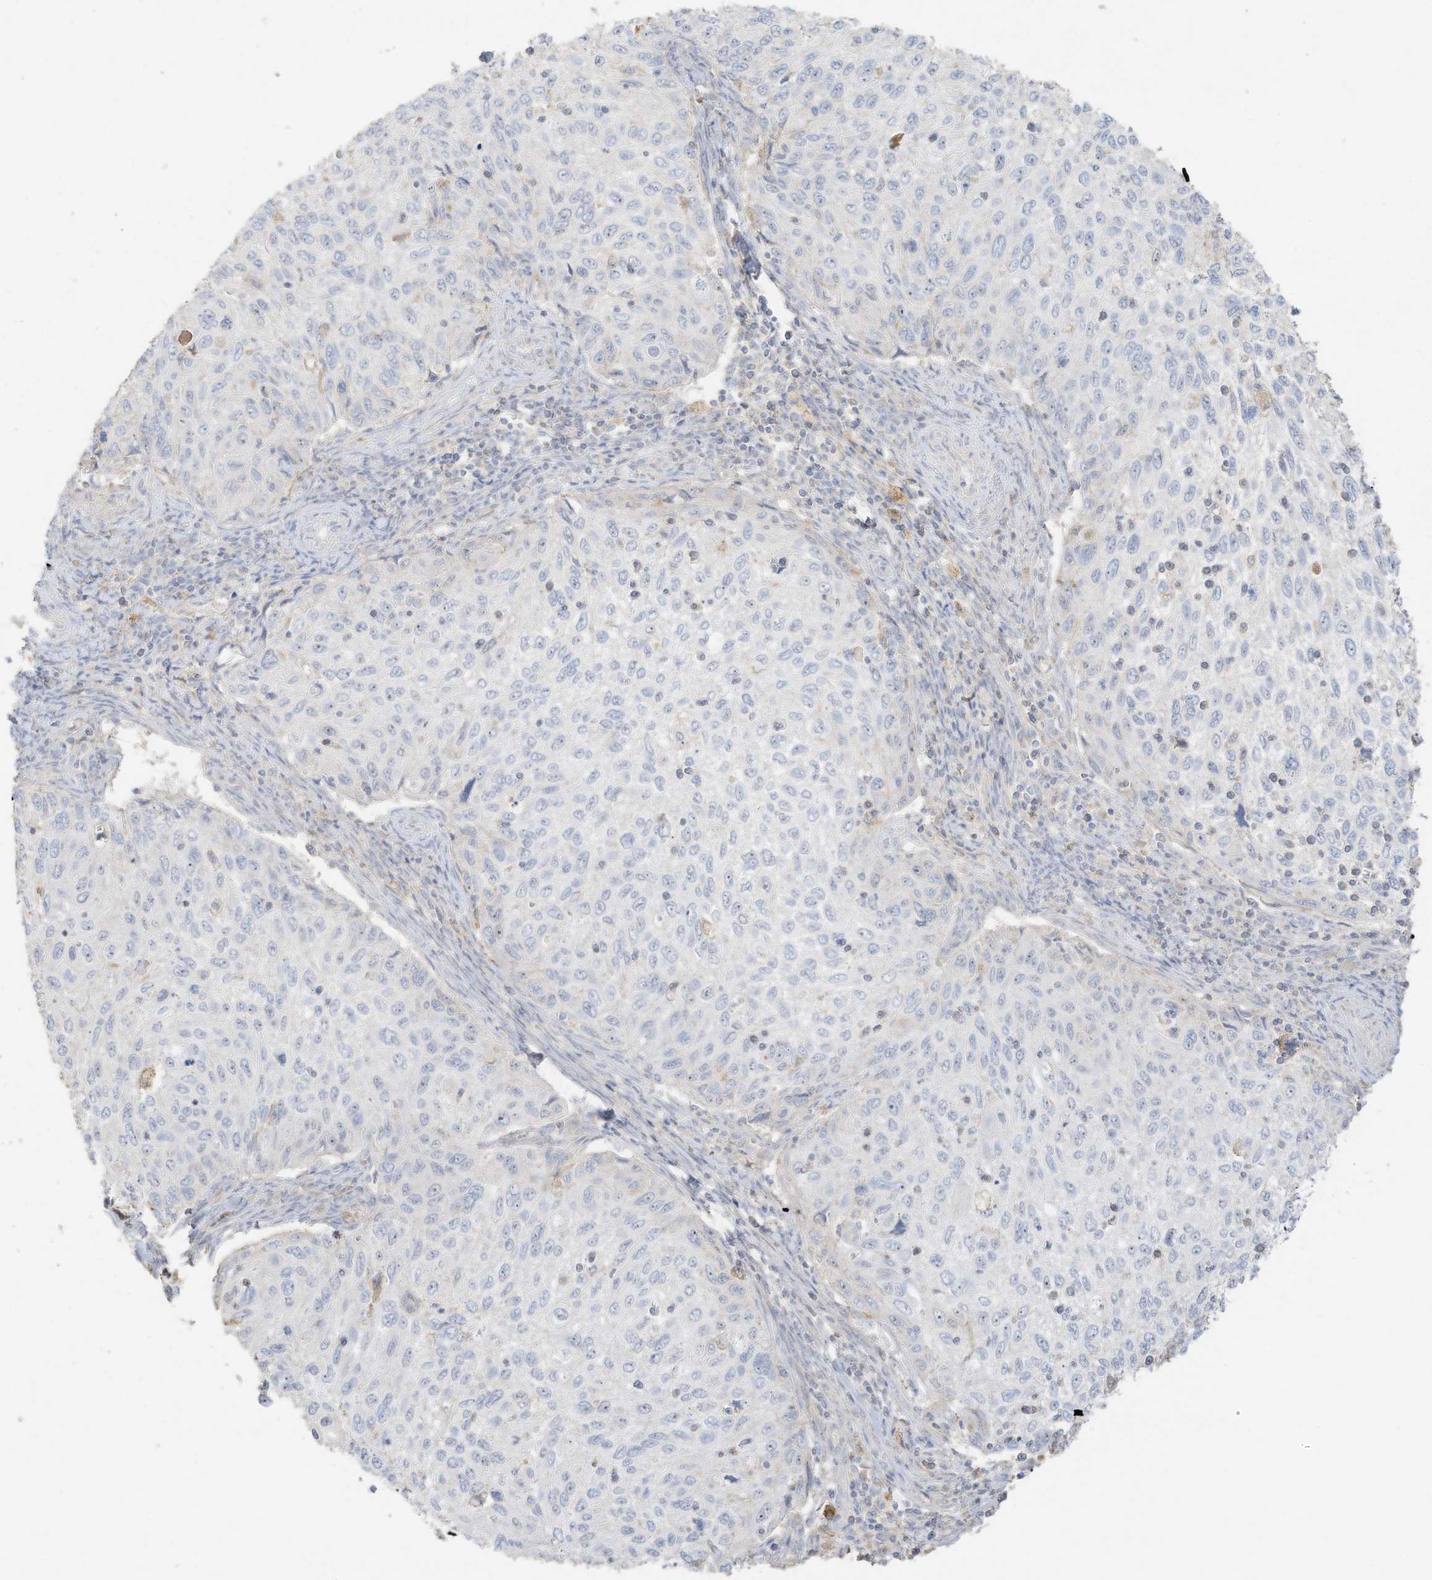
{"staining": {"intensity": "negative", "quantity": "none", "location": "none"}, "tissue": "cervical cancer", "cell_type": "Tumor cells", "image_type": "cancer", "snomed": [{"axis": "morphology", "description": "Squamous cell carcinoma, NOS"}, {"axis": "topography", "description": "Cervix"}], "caption": "The photomicrograph reveals no significant positivity in tumor cells of cervical cancer (squamous cell carcinoma).", "gene": "ZBTB41", "patient": {"sex": "female", "age": 70}}